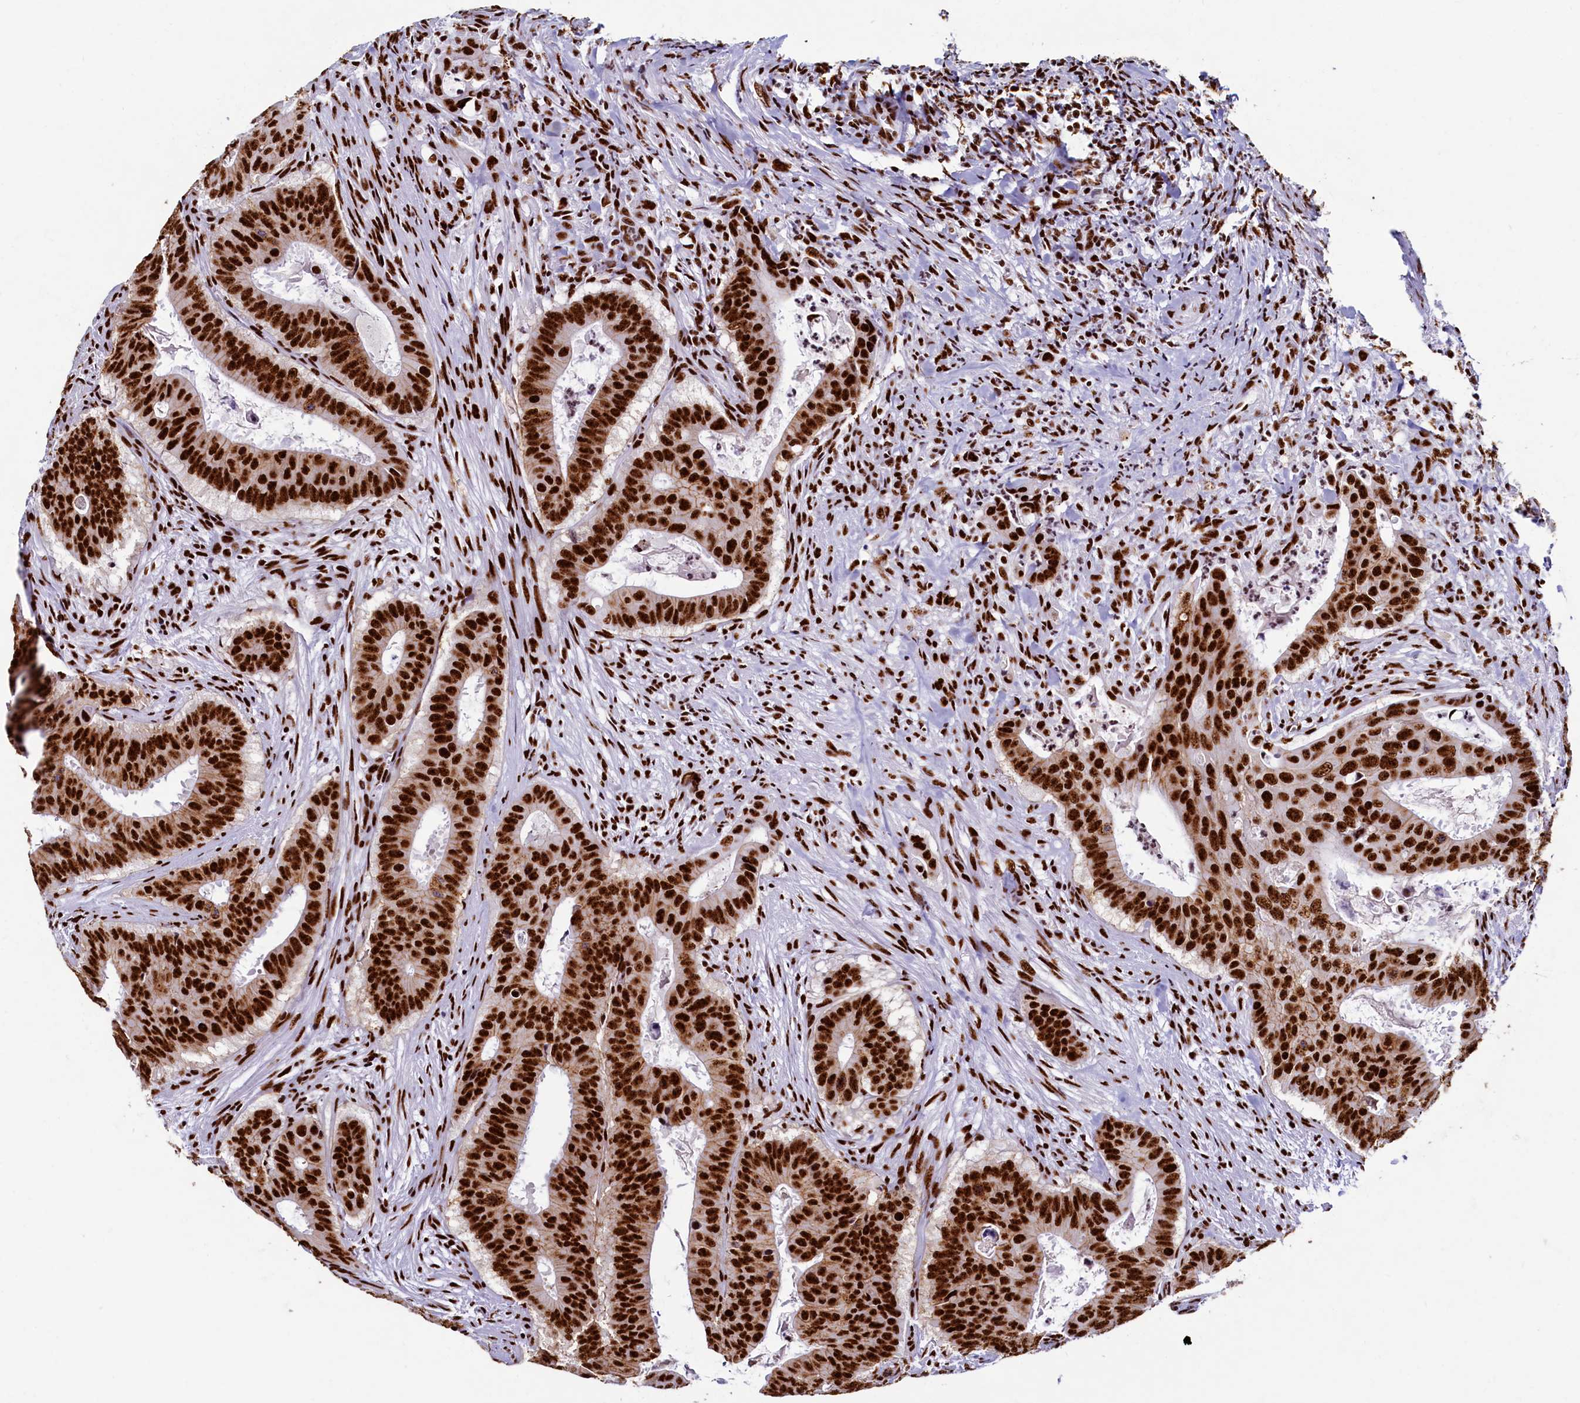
{"staining": {"intensity": "strong", "quantity": ">75%", "location": "nuclear"}, "tissue": "colorectal cancer", "cell_type": "Tumor cells", "image_type": "cancer", "snomed": [{"axis": "morphology", "description": "Adenocarcinoma, NOS"}, {"axis": "topography", "description": "Rectum"}], "caption": "Approximately >75% of tumor cells in colorectal cancer reveal strong nuclear protein positivity as visualized by brown immunohistochemical staining.", "gene": "SRRM2", "patient": {"sex": "female", "age": 75}}